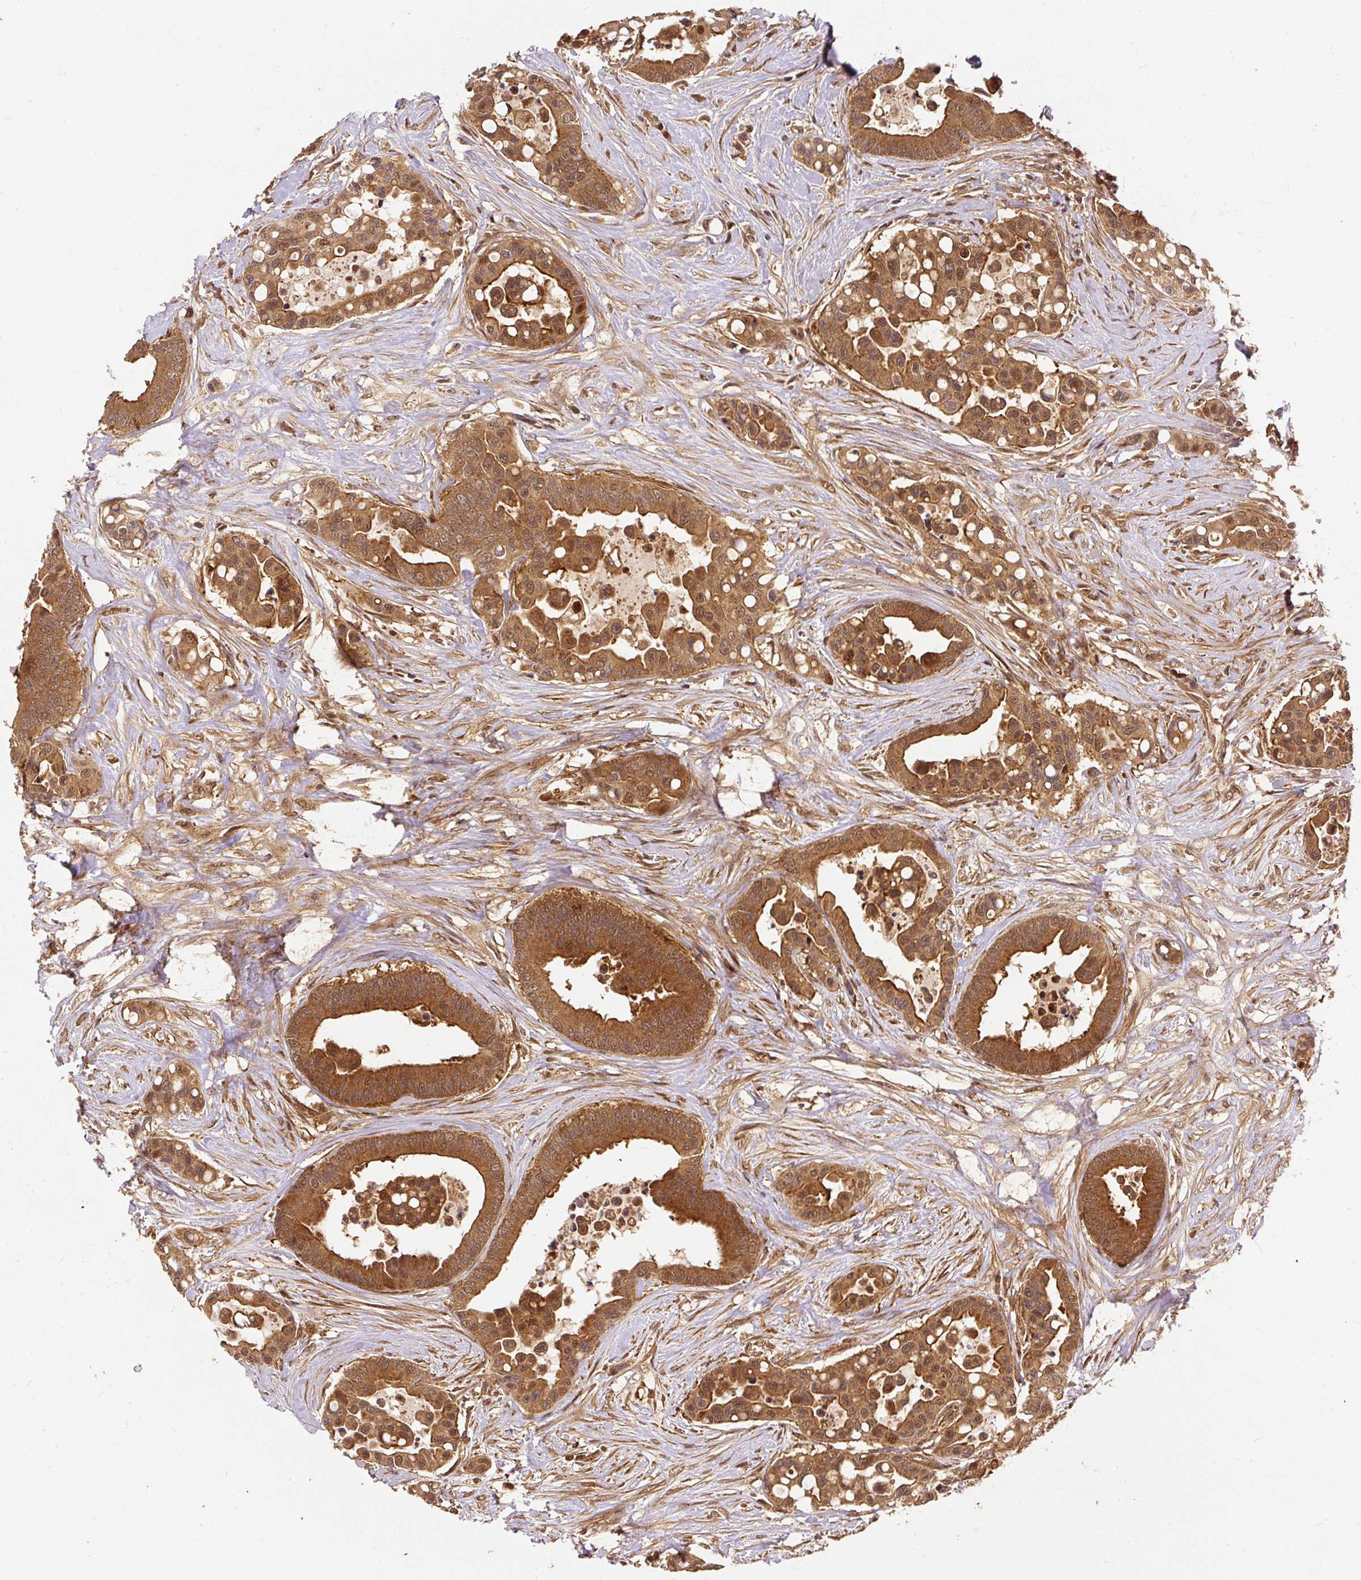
{"staining": {"intensity": "moderate", "quantity": ">75%", "location": "cytoplasmic/membranous"}, "tissue": "colorectal cancer", "cell_type": "Tumor cells", "image_type": "cancer", "snomed": [{"axis": "morphology", "description": "Adenocarcinoma, NOS"}, {"axis": "topography", "description": "Colon"}], "caption": "High-magnification brightfield microscopy of colorectal cancer stained with DAB (brown) and counterstained with hematoxylin (blue). tumor cells exhibit moderate cytoplasmic/membranous expression is seen in about>75% of cells.", "gene": "PSMD1", "patient": {"sex": "male", "age": 82}}